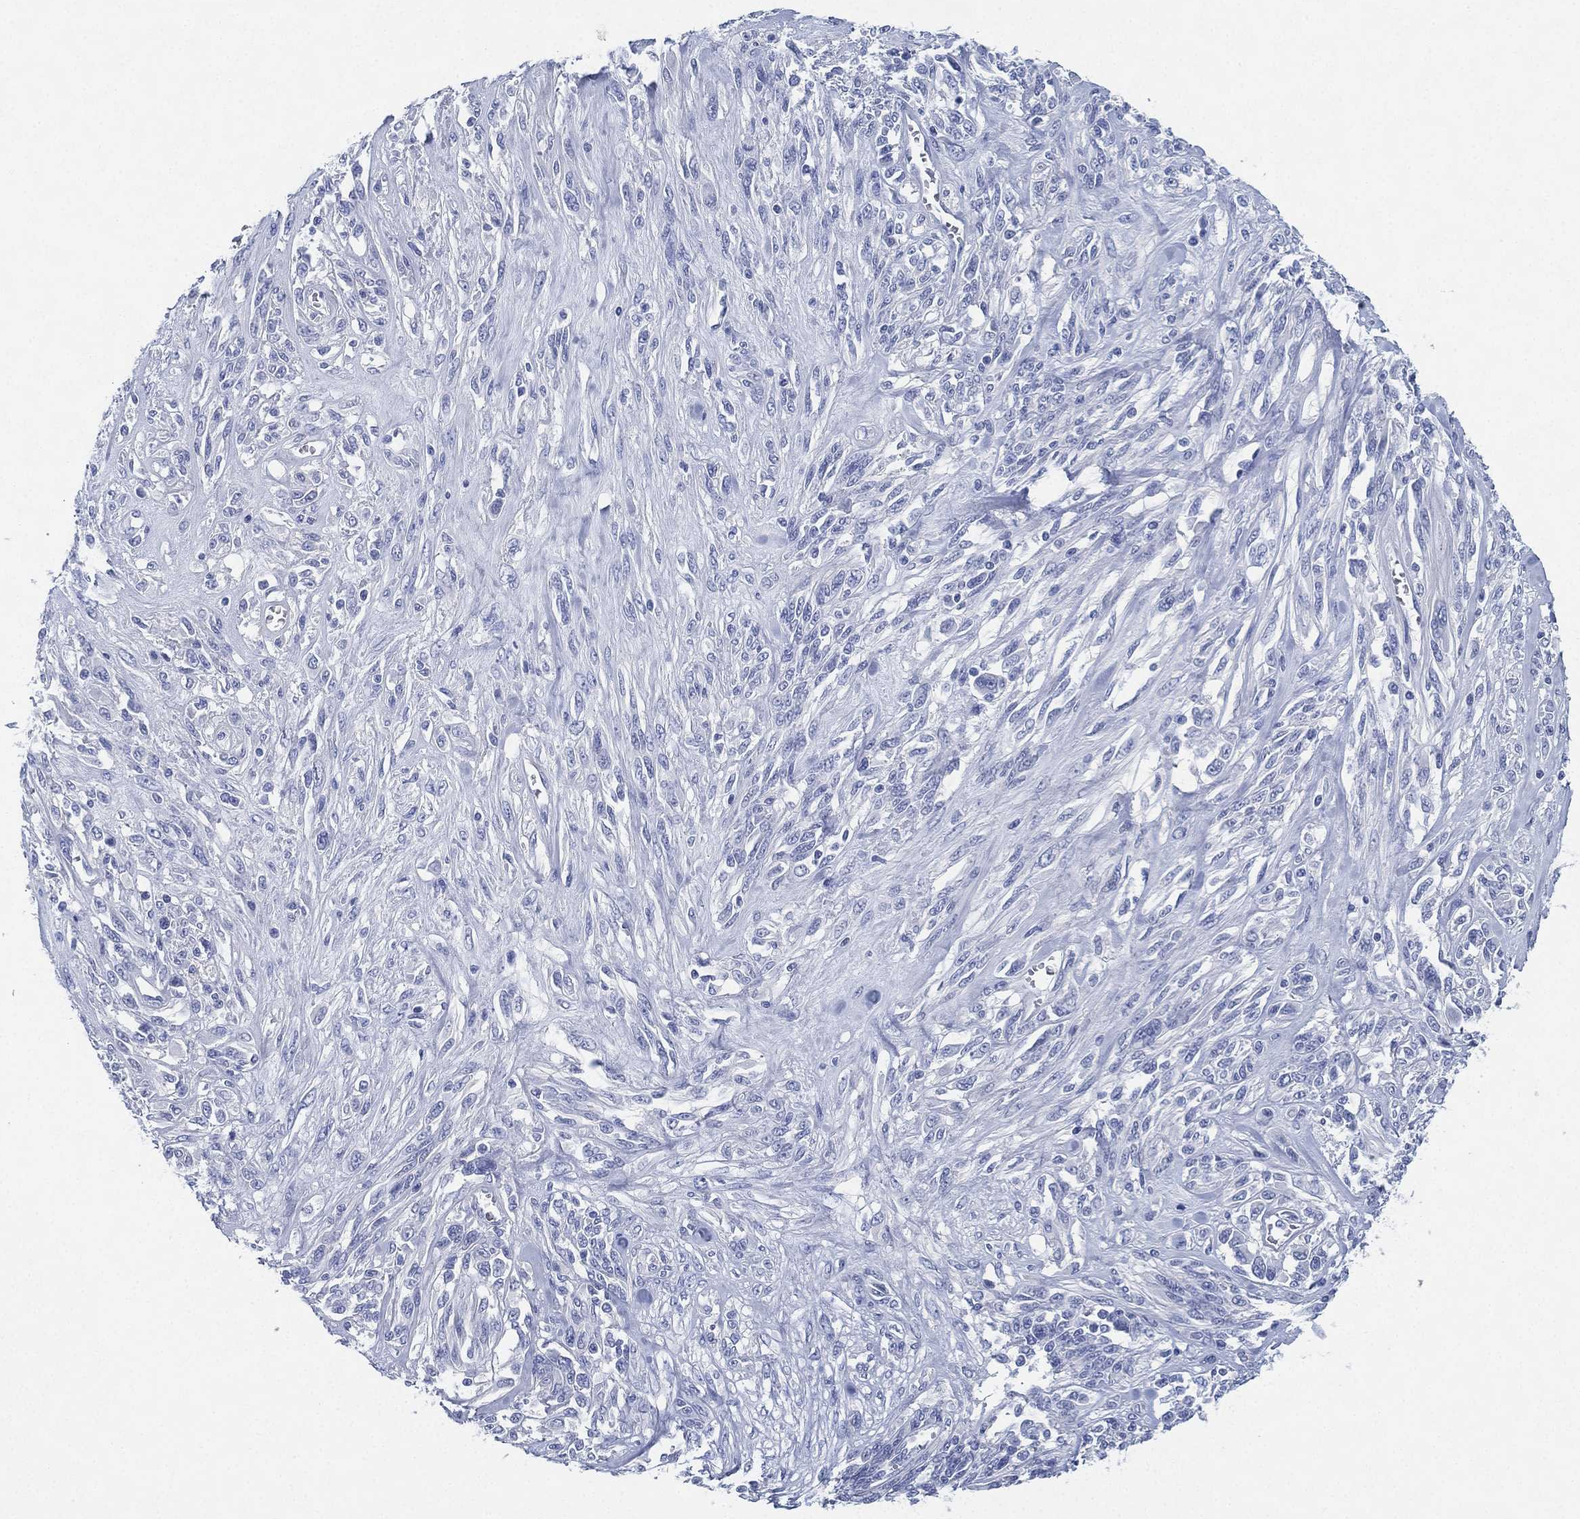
{"staining": {"intensity": "negative", "quantity": "none", "location": "none"}, "tissue": "melanoma", "cell_type": "Tumor cells", "image_type": "cancer", "snomed": [{"axis": "morphology", "description": "Malignant melanoma, NOS"}, {"axis": "topography", "description": "Skin"}], "caption": "Malignant melanoma was stained to show a protein in brown. There is no significant staining in tumor cells. The staining is performed using DAB brown chromogen with nuclei counter-stained in using hematoxylin.", "gene": "DEFB121", "patient": {"sex": "female", "age": 91}}